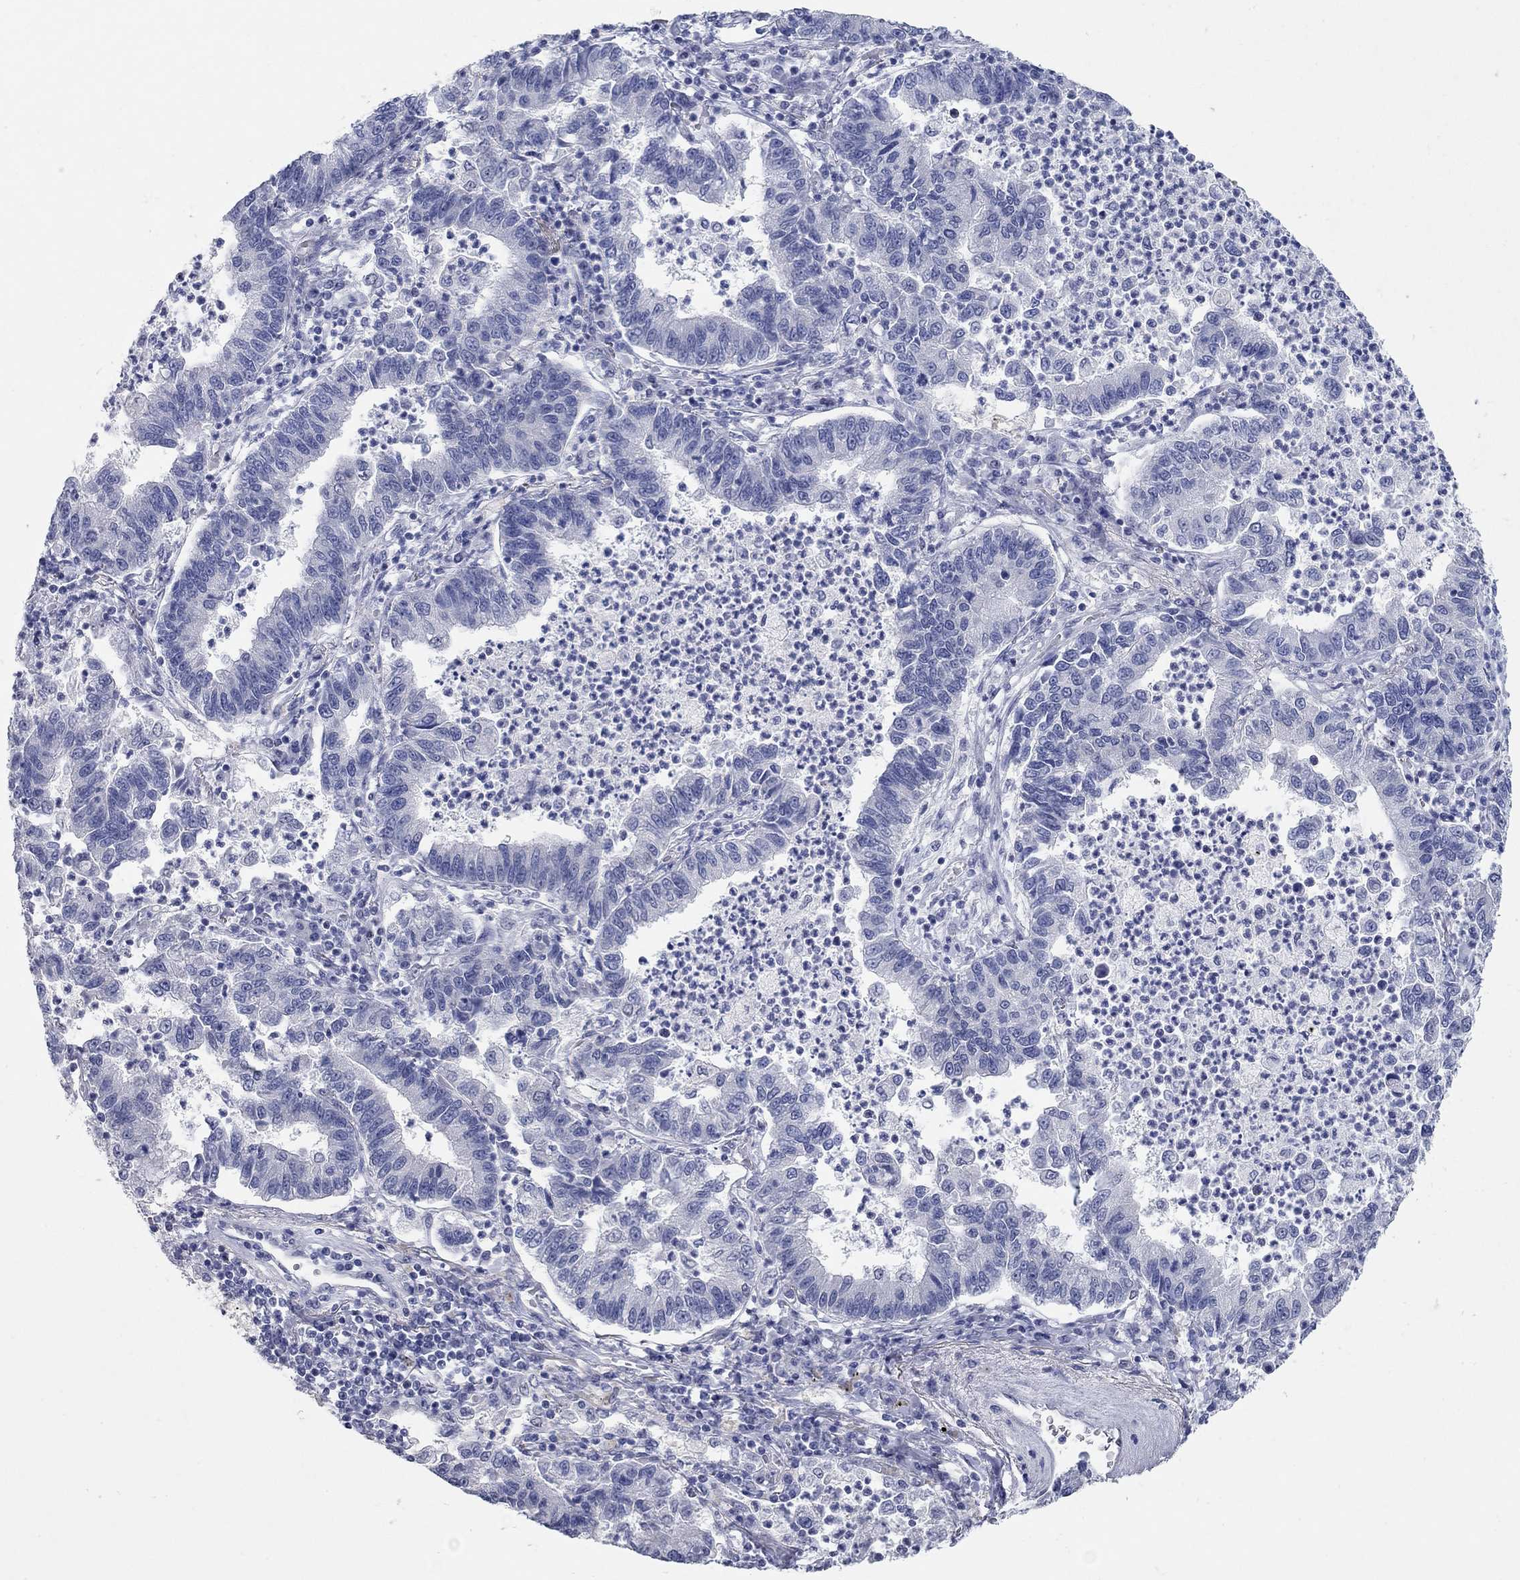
{"staining": {"intensity": "negative", "quantity": "none", "location": "none"}, "tissue": "lung cancer", "cell_type": "Tumor cells", "image_type": "cancer", "snomed": [{"axis": "morphology", "description": "Adenocarcinoma, NOS"}, {"axis": "topography", "description": "Lung"}], "caption": "Immunohistochemistry (IHC) photomicrograph of lung cancer (adenocarcinoma) stained for a protein (brown), which shows no staining in tumor cells. (DAB IHC visualized using brightfield microscopy, high magnification).", "gene": "WASF3", "patient": {"sex": "female", "age": 57}}